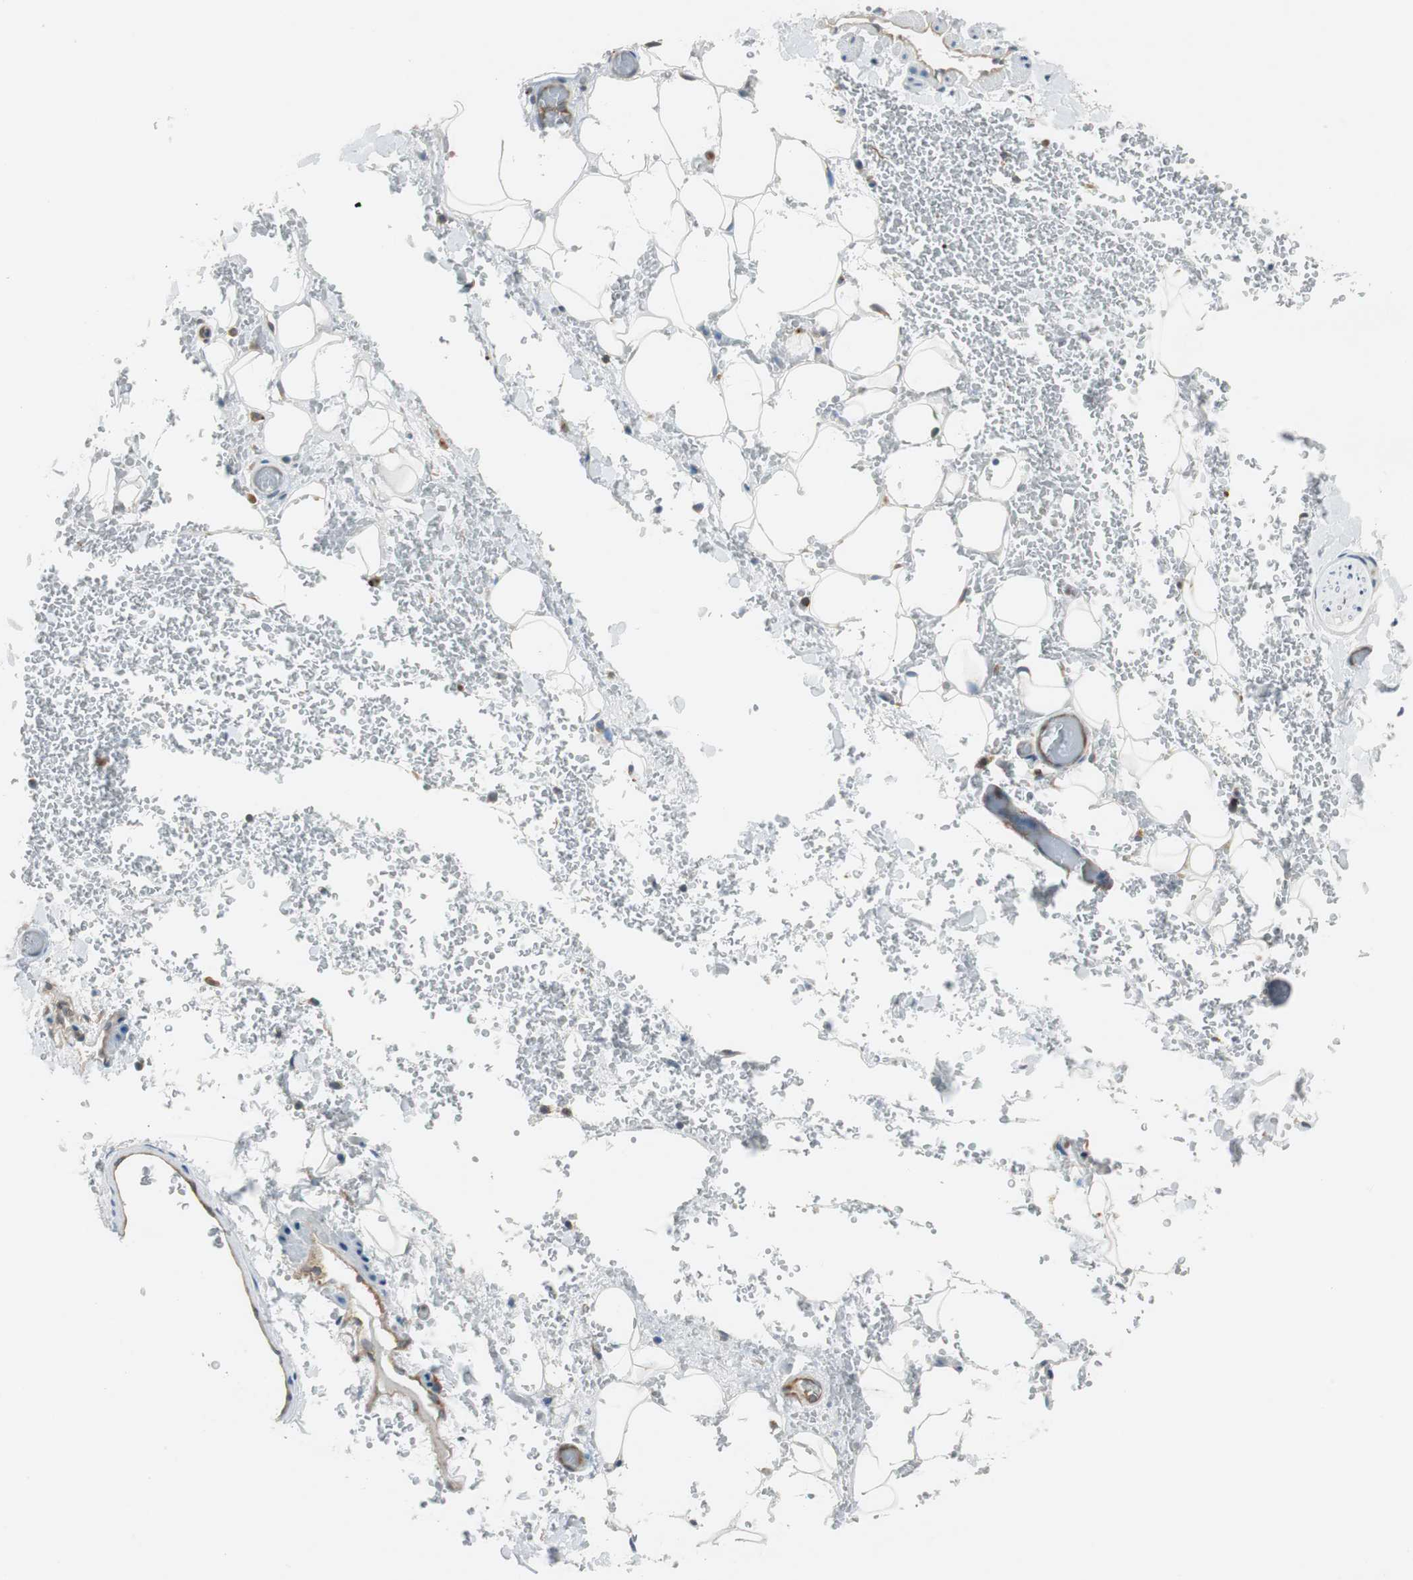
{"staining": {"intensity": "moderate", "quantity": ">75%", "location": "cytoplasmic/membranous"}, "tissue": "adipose tissue", "cell_type": "Adipocytes", "image_type": "normal", "snomed": [{"axis": "morphology", "description": "Normal tissue, NOS"}, {"axis": "morphology", "description": "Inflammation, NOS"}, {"axis": "topography", "description": "Breast"}], "caption": "IHC of normal human adipose tissue shows medium levels of moderate cytoplasmic/membranous staining in about >75% of adipocytes.", "gene": "NCK1", "patient": {"sex": "female", "age": 65}}